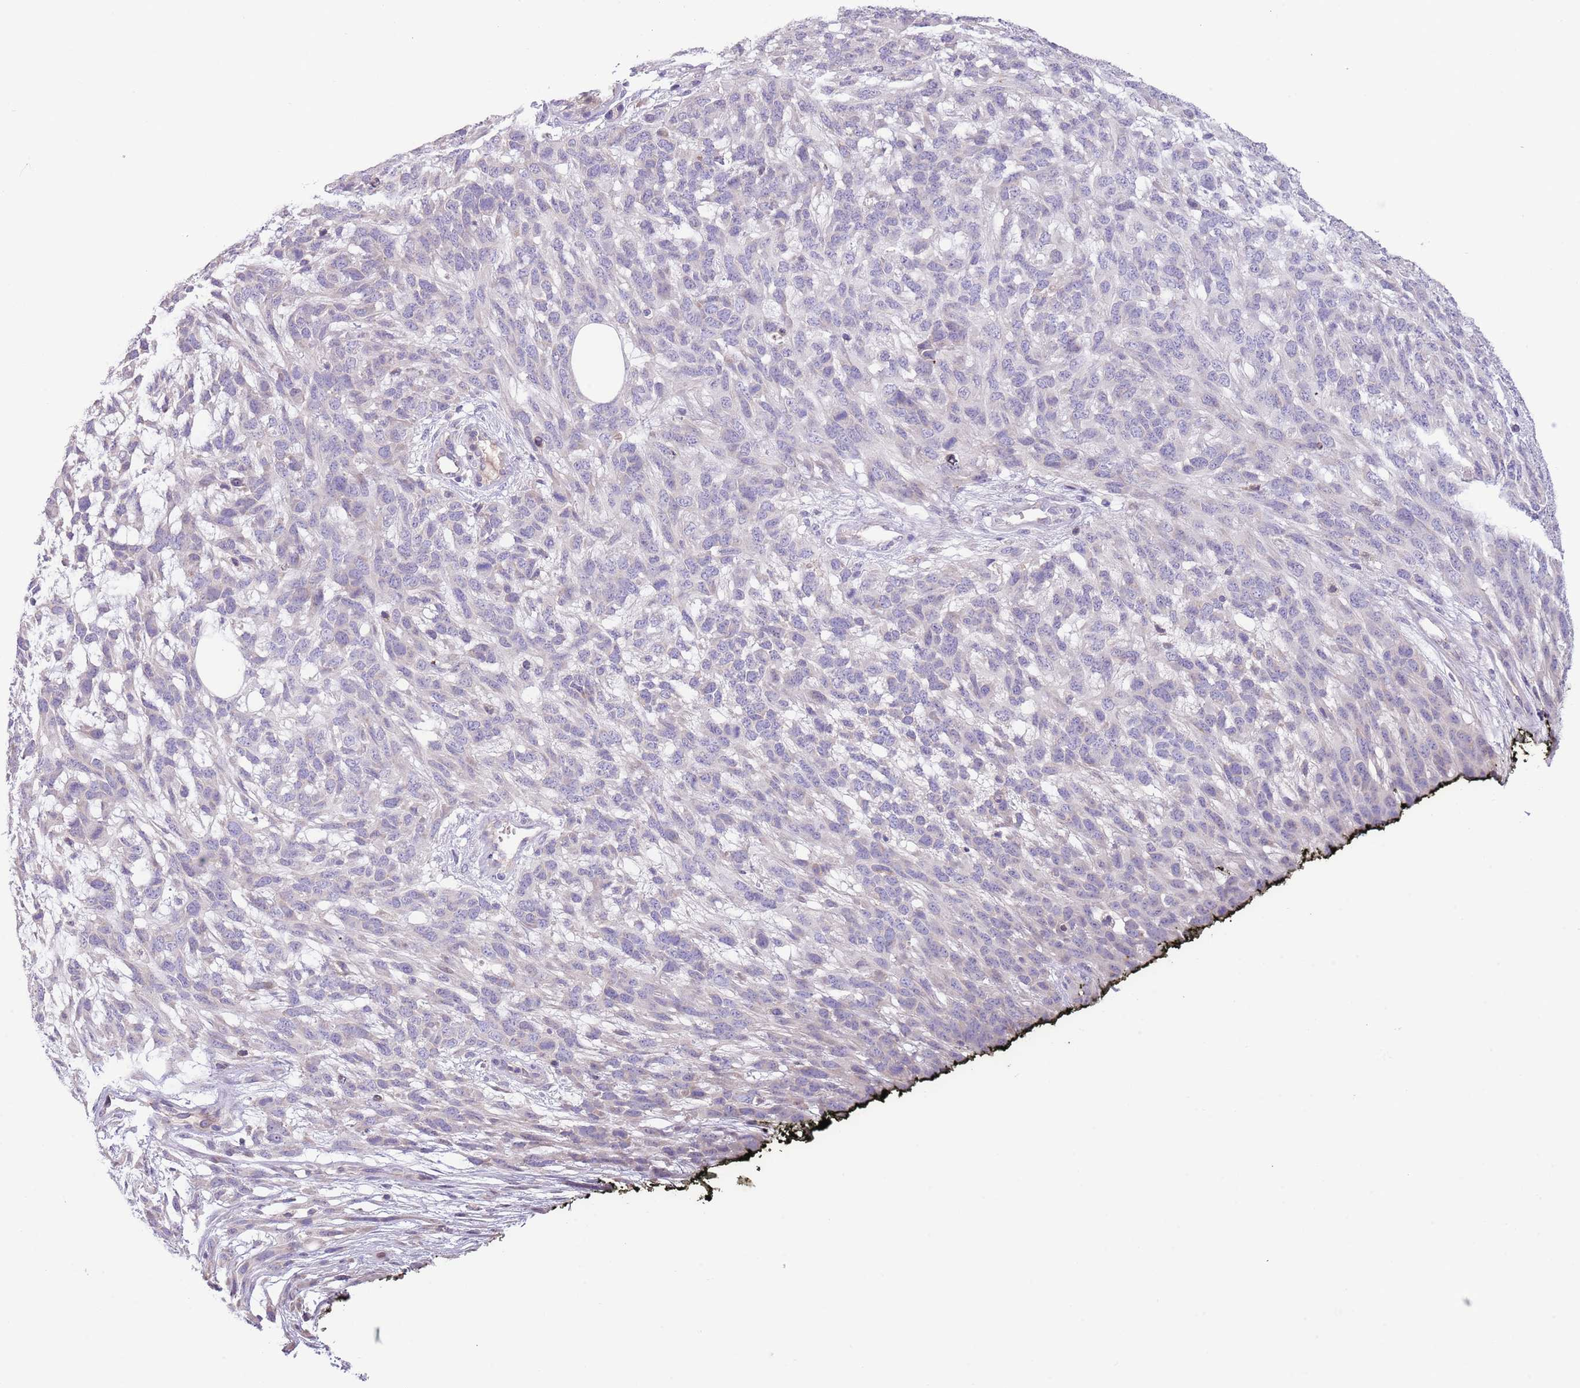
{"staining": {"intensity": "negative", "quantity": "none", "location": "none"}, "tissue": "melanoma", "cell_type": "Tumor cells", "image_type": "cancer", "snomed": [{"axis": "morphology", "description": "Normal morphology"}, {"axis": "morphology", "description": "Malignant melanoma, NOS"}, {"axis": "topography", "description": "Skin"}], "caption": "High power microscopy histopathology image of an IHC image of malignant melanoma, revealing no significant positivity in tumor cells.", "gene": "AP1S2", "patient": {"sex": "female", "age": 72}}